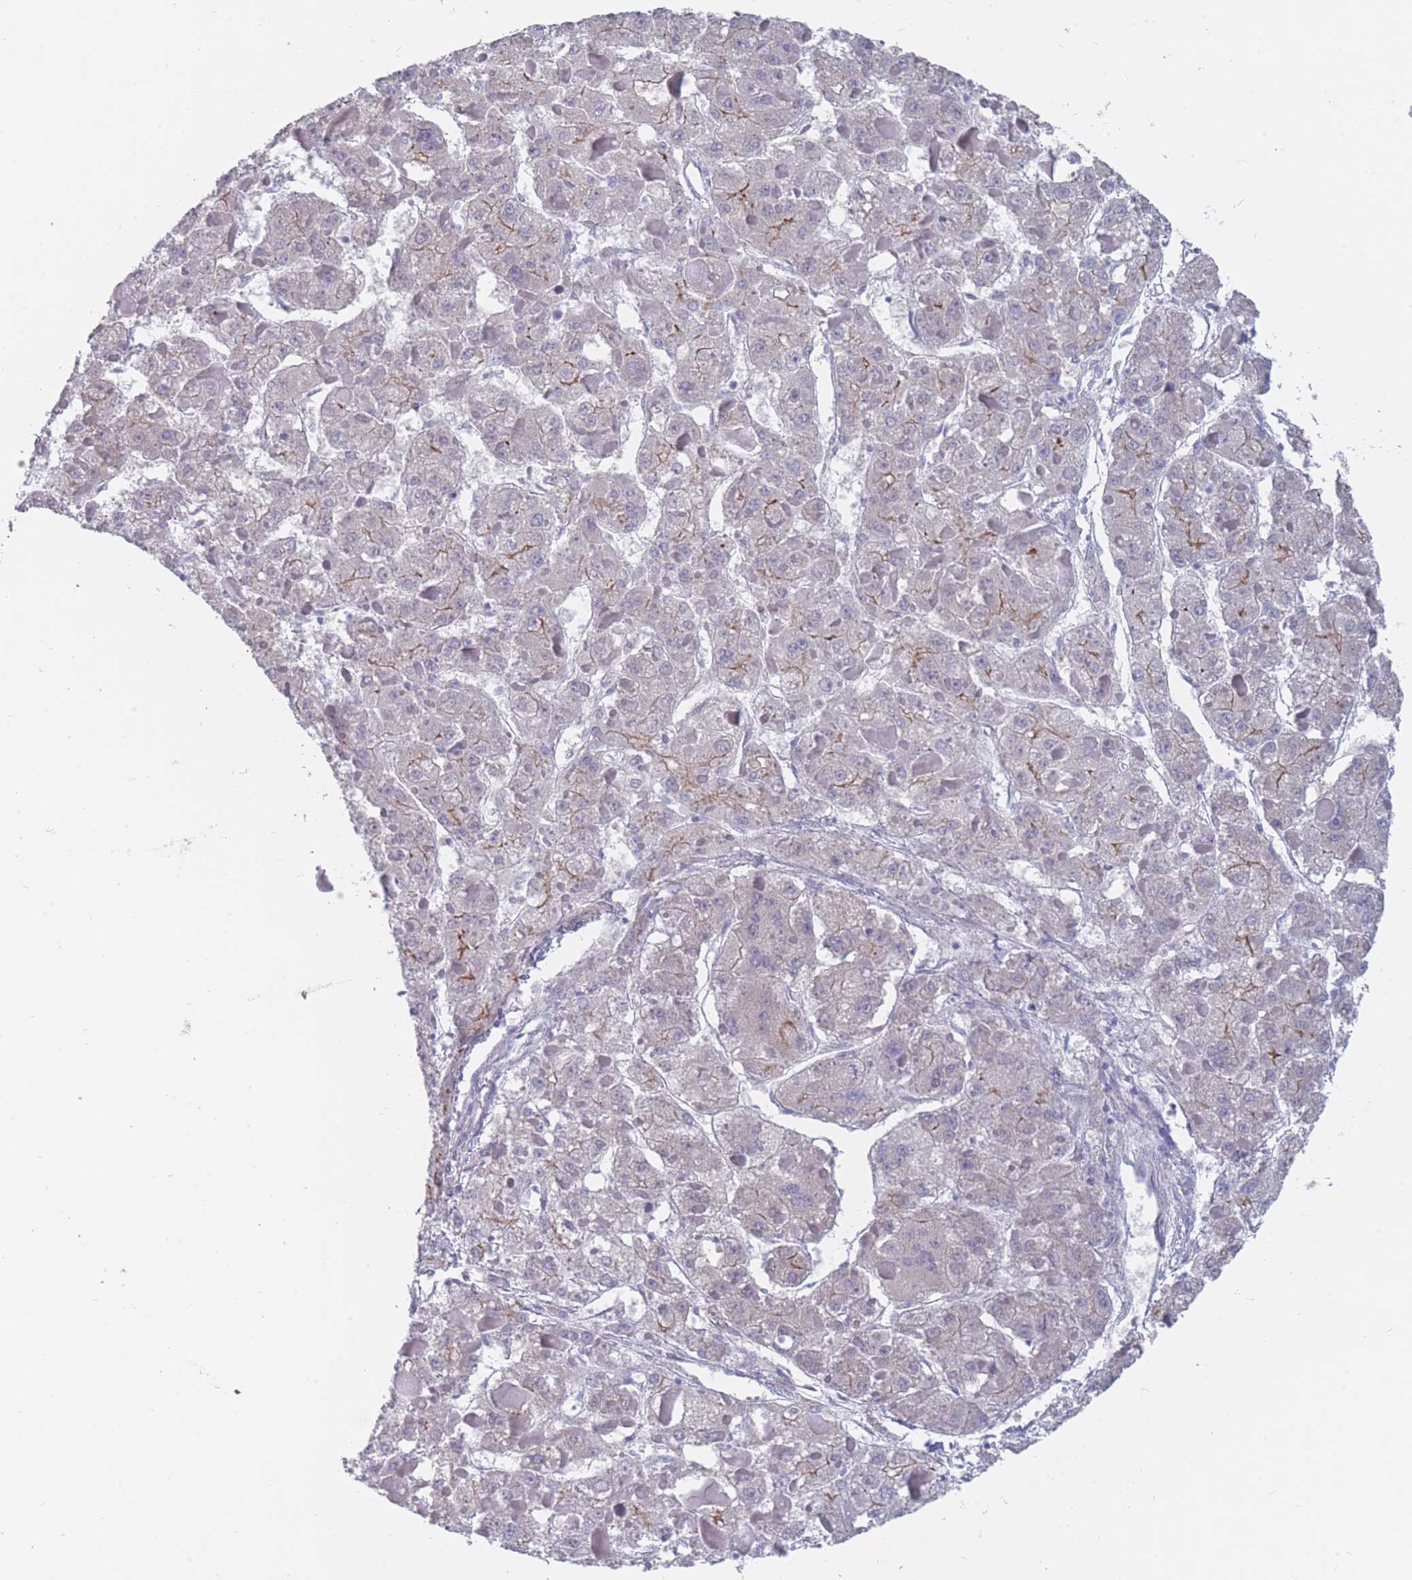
{"staining": {"intensity": "weak", "quantity": "<25%", "location": "cytoplasmic/membranous"}, "tissue": "liver cancer", "cell_type": "Tumor cells", "image_type": "cancer", "snomed": [{"axis": "morphology", "description": "Carcinoma, Hepatocellular, NOS"}, {"axis": "topography", "description": "Liver"}], "caption": "A high-resolution histopathology image shows IHC staining of liver hepatocellular carcinoma, which reveals no significant expression in tumor cells. (IHC, brightfield microscopy, high magnification).", "gene": "PIGU", "patient": {"sex": "female", "age": 73}}